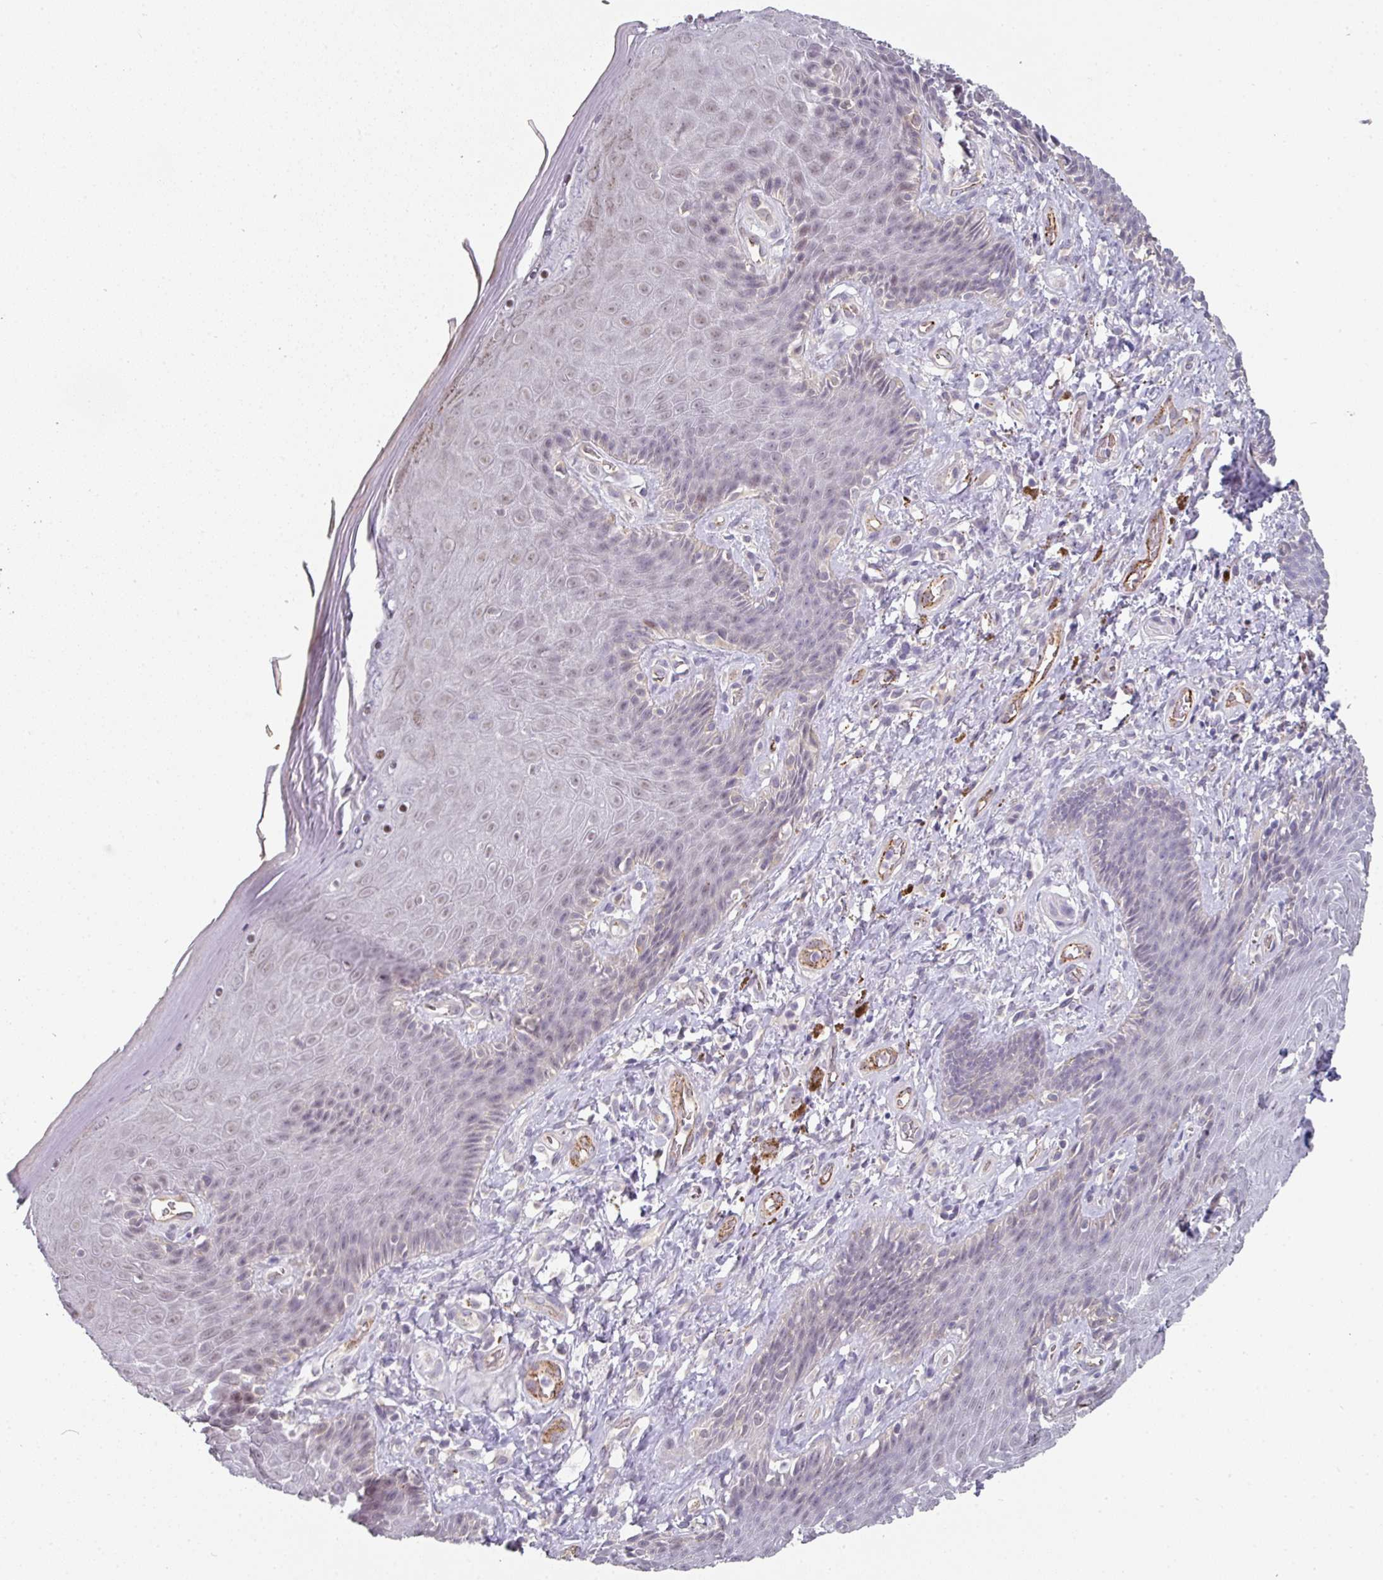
{"staining": {"intensity": "weak", "quantity": "<25%", "location": "nuclear"}, "tissue": "skin", "cell_type": "Epidermal cells", "image_type": "normal", "snomed": [{"axis": "morphology", "description": "Normal tissue, NOS"}, {"axis": "topography", "description": "Anal"}, {"axis": "topography", "description": "Peripheral nerve tissue"}], "caption": "Immunohistochemistry (IHC) of benign skin exhibits no positivity in epidermal cells.", "gene": "SIDT2", "patient": {"sex": "male", "age": 53}}